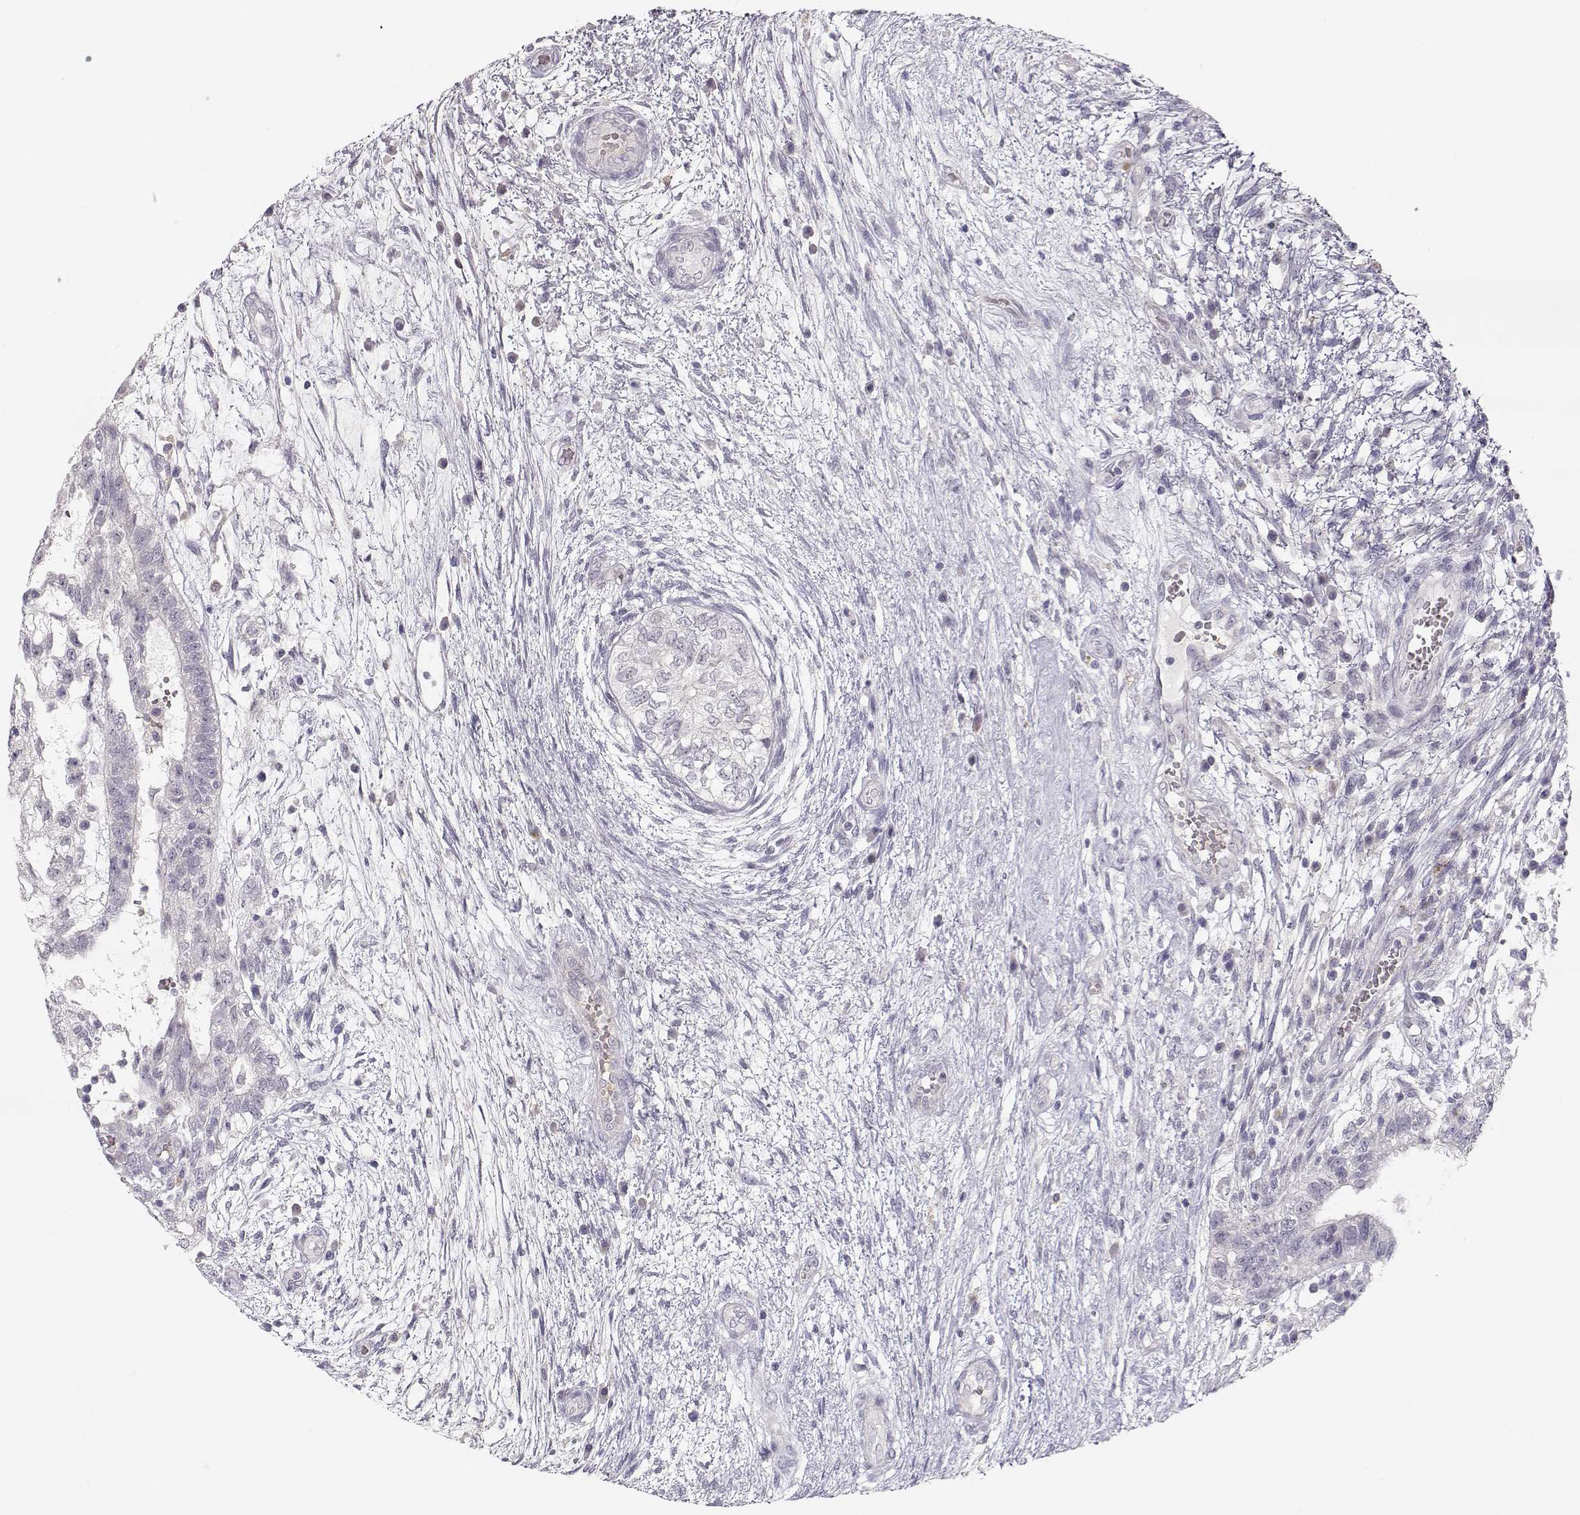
{"staining": {"intensity": "negative", "quantity": "none", "location": "none"}, "tissue": "testis cancer", "cell_type": "Tumor cells", "image_type": "cancer", "snomed": [{"axis": "morphology", "description": "Normal tissue, NOS"}, {"axis": "morphology", "description": "Carcinoma, Embryonal, NOS"}, {"axis": "topography", "description": "Testis"}, {"axis": "topography", "description": "Epididymis"}], "caption": "Immunohistochemical staining of human embryonal carcinoma (testis) shows no significant positivity in tumor cells.", "gene": "TTC26", "patient": {"sex": "male", "age": 32}}